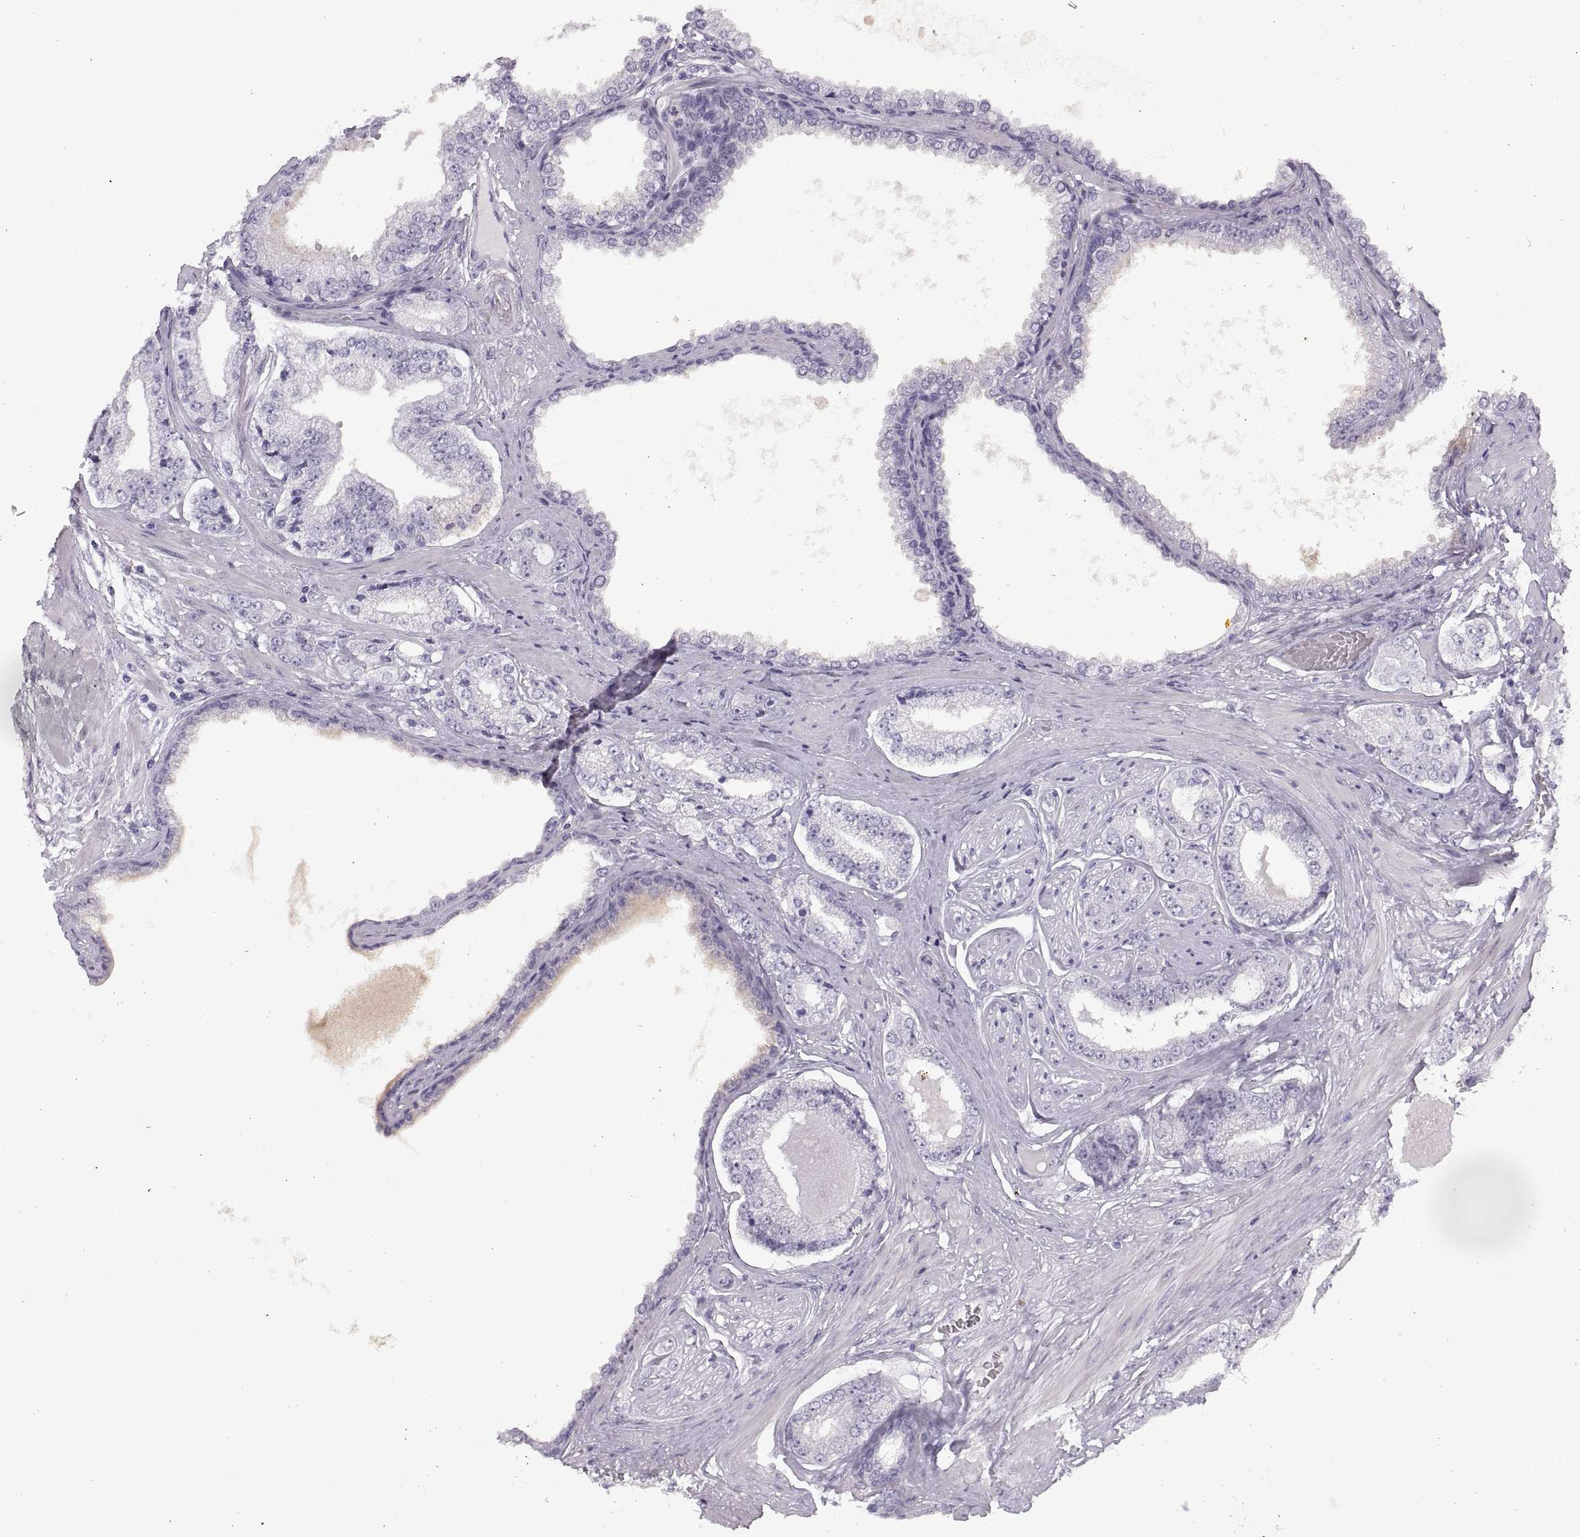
{"staining": {"intensity": "negative", "quantity": "none", "location": "none"}, "tissue": "prostate cancer", "cell_type": "Tumor cells", "image_type": "cancer", "snomed": [{"axis": "morphology", "description": "Adenocarcinoma, NOS"}, {"axis": "topography", "description": "Prostate"}], "caption": "This is an immunohistochemistry (IHC) photomicrograph of prostate adenocarcinoma. There is no expression in tumor cells.", "gene": "C3orf22", "patient": {"sex": "male", "age": 64}}